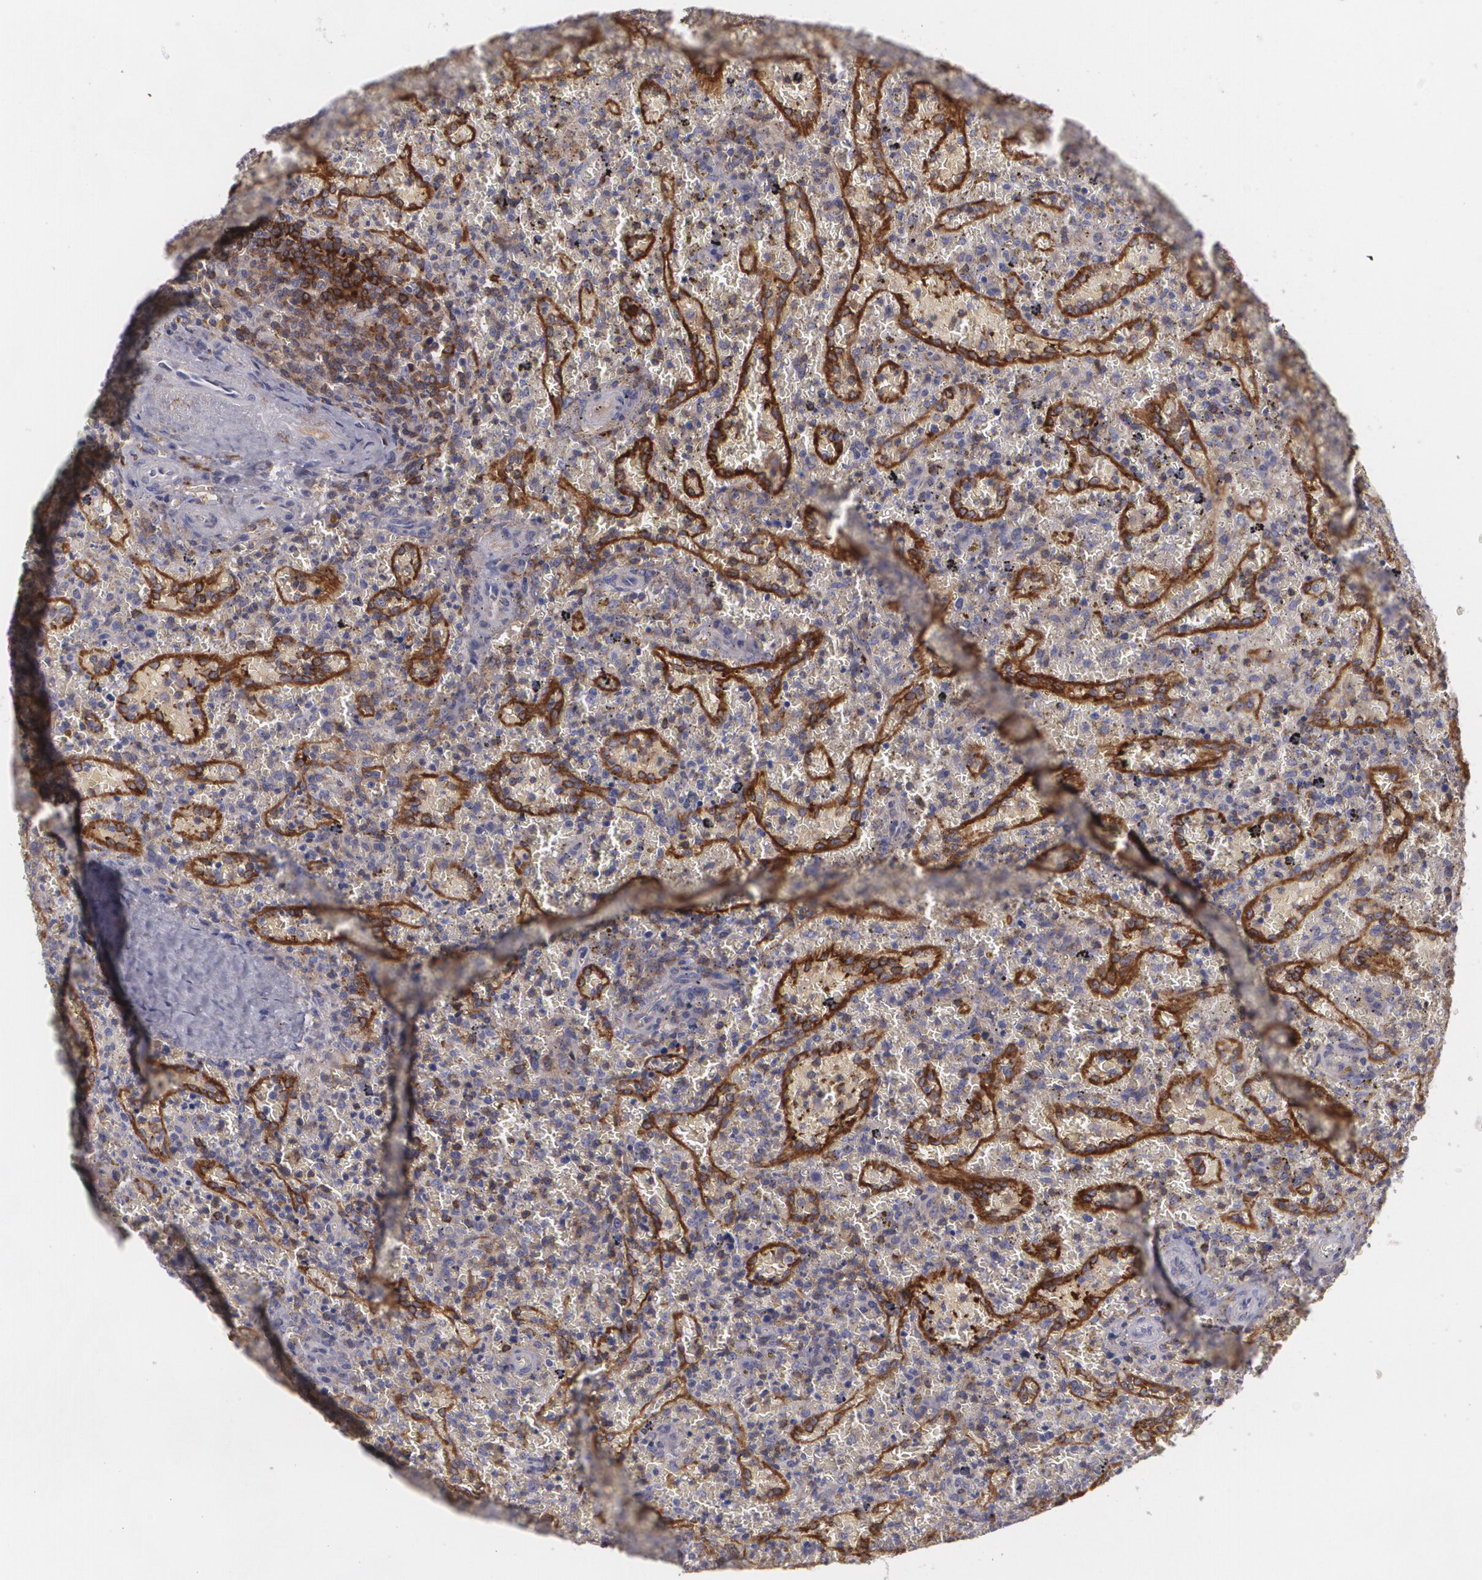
{"staining": {"intensity": "negative", "quantity": "none", "location": "none"}, "tissue": "lymphoma", "cell_type": "Tumor cells", "image_type": "cancer", "snomed": [{"axis": "morphology", "description": "Malignant lymphoma, non-Hodgkin's type, High grade"}, {"axis": "topography", "description": "Spleen"}, {"axis": "topography", "description": "Lymph node"}], "caption": "An image of human lymphoma is negative for staining in tumor cells.", "gene": "BIN1", "patient": {"sex": "female", "age": 70}}